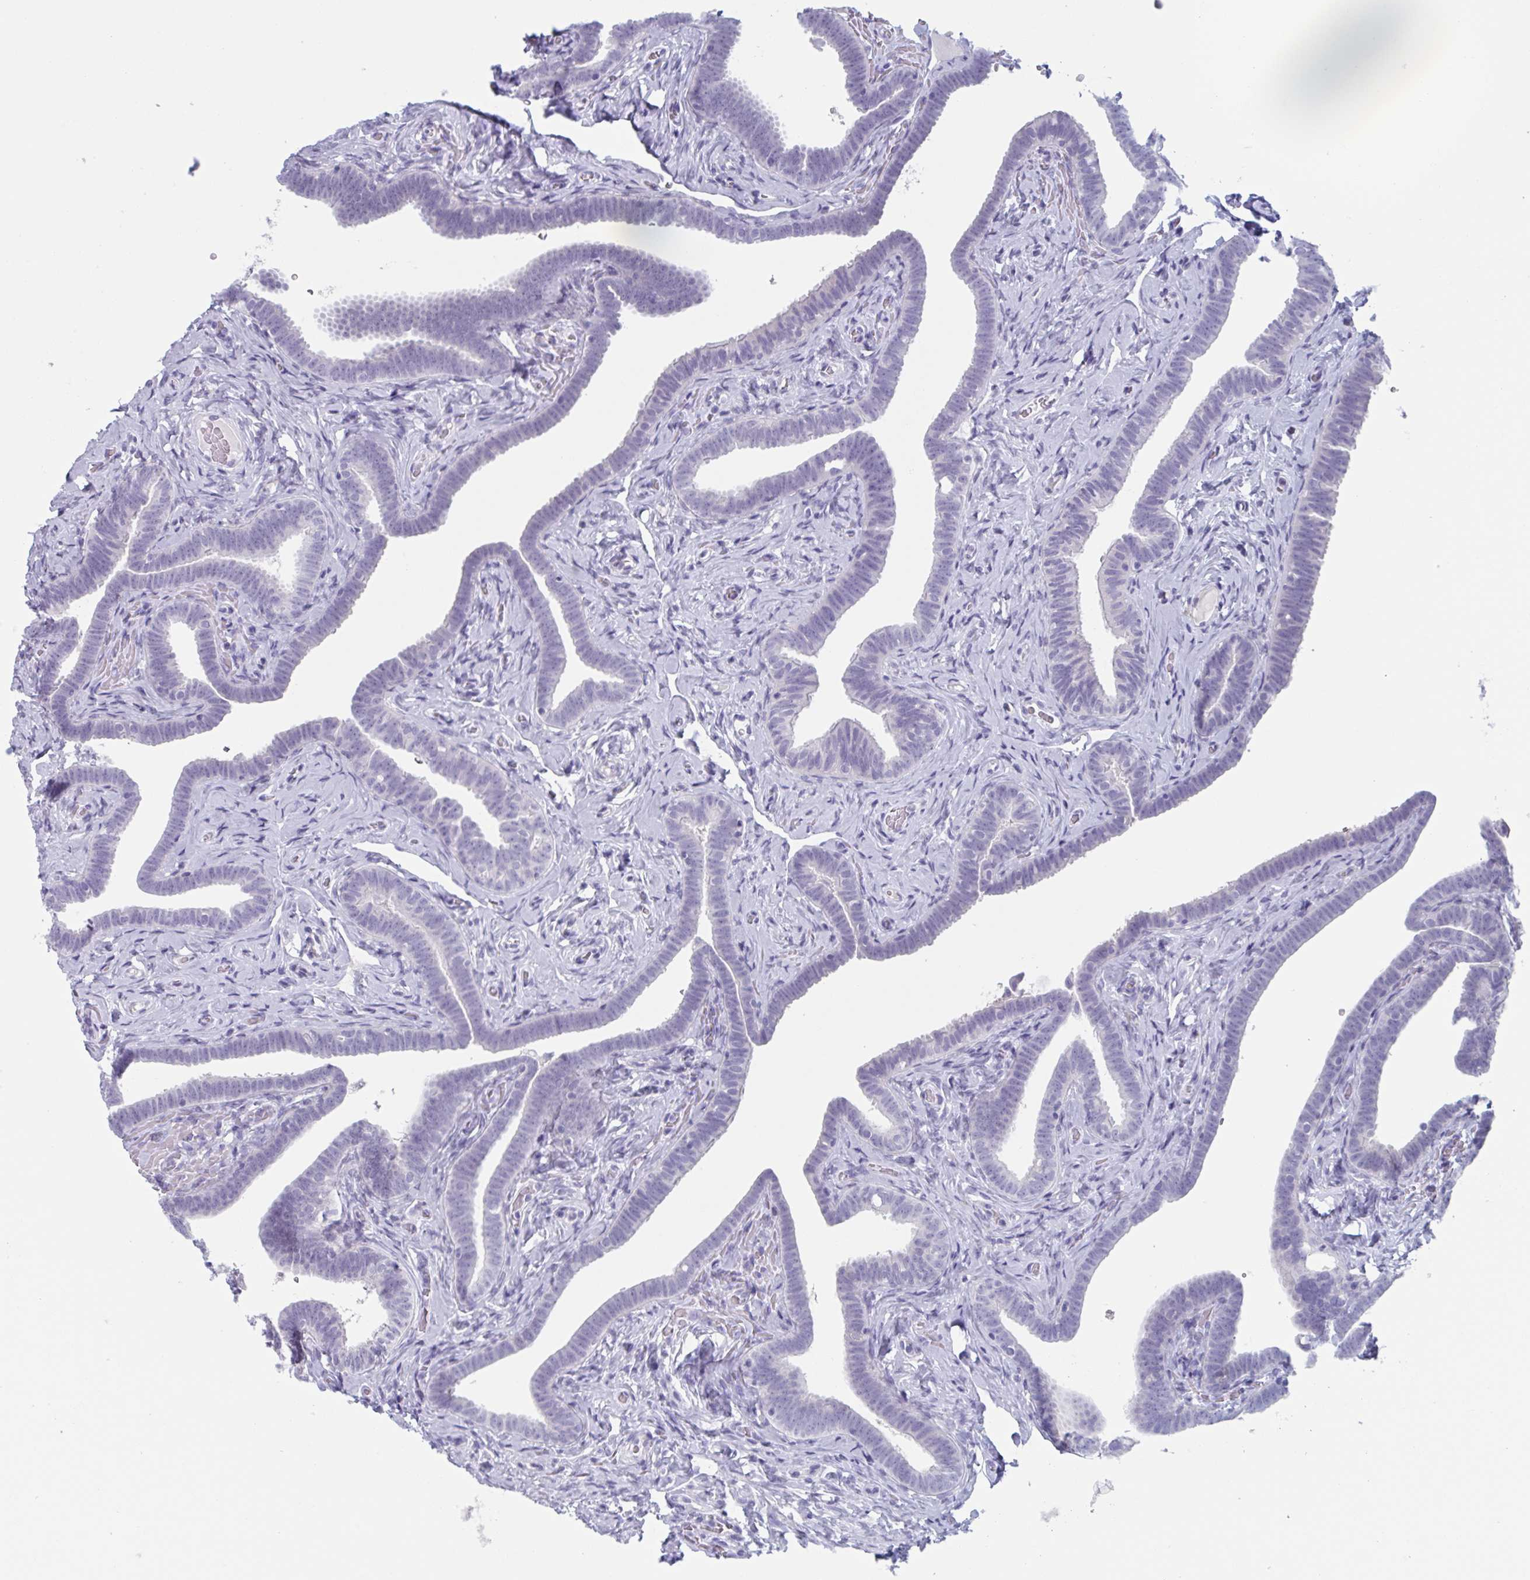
{"staining": {"intensity": "negative", "quantity": "none", "location": "none"}, "tissue": "fallopian tube", "cell_type": "Glandular cells", "image_type": "normal", "snomed": [{"axis": "morphology", "description": "Normal tissue, NOS"}, {"axis": "topography", "description": "Fallopian tube"}], "caption": "Immunohistochemistry (IHC) image of benign human fallopian tube stained for a protein (brown), which reveals no expression in glandular cells.", "gene": "HSD11B2", "patient": {"sex": "female", "age": 69}}